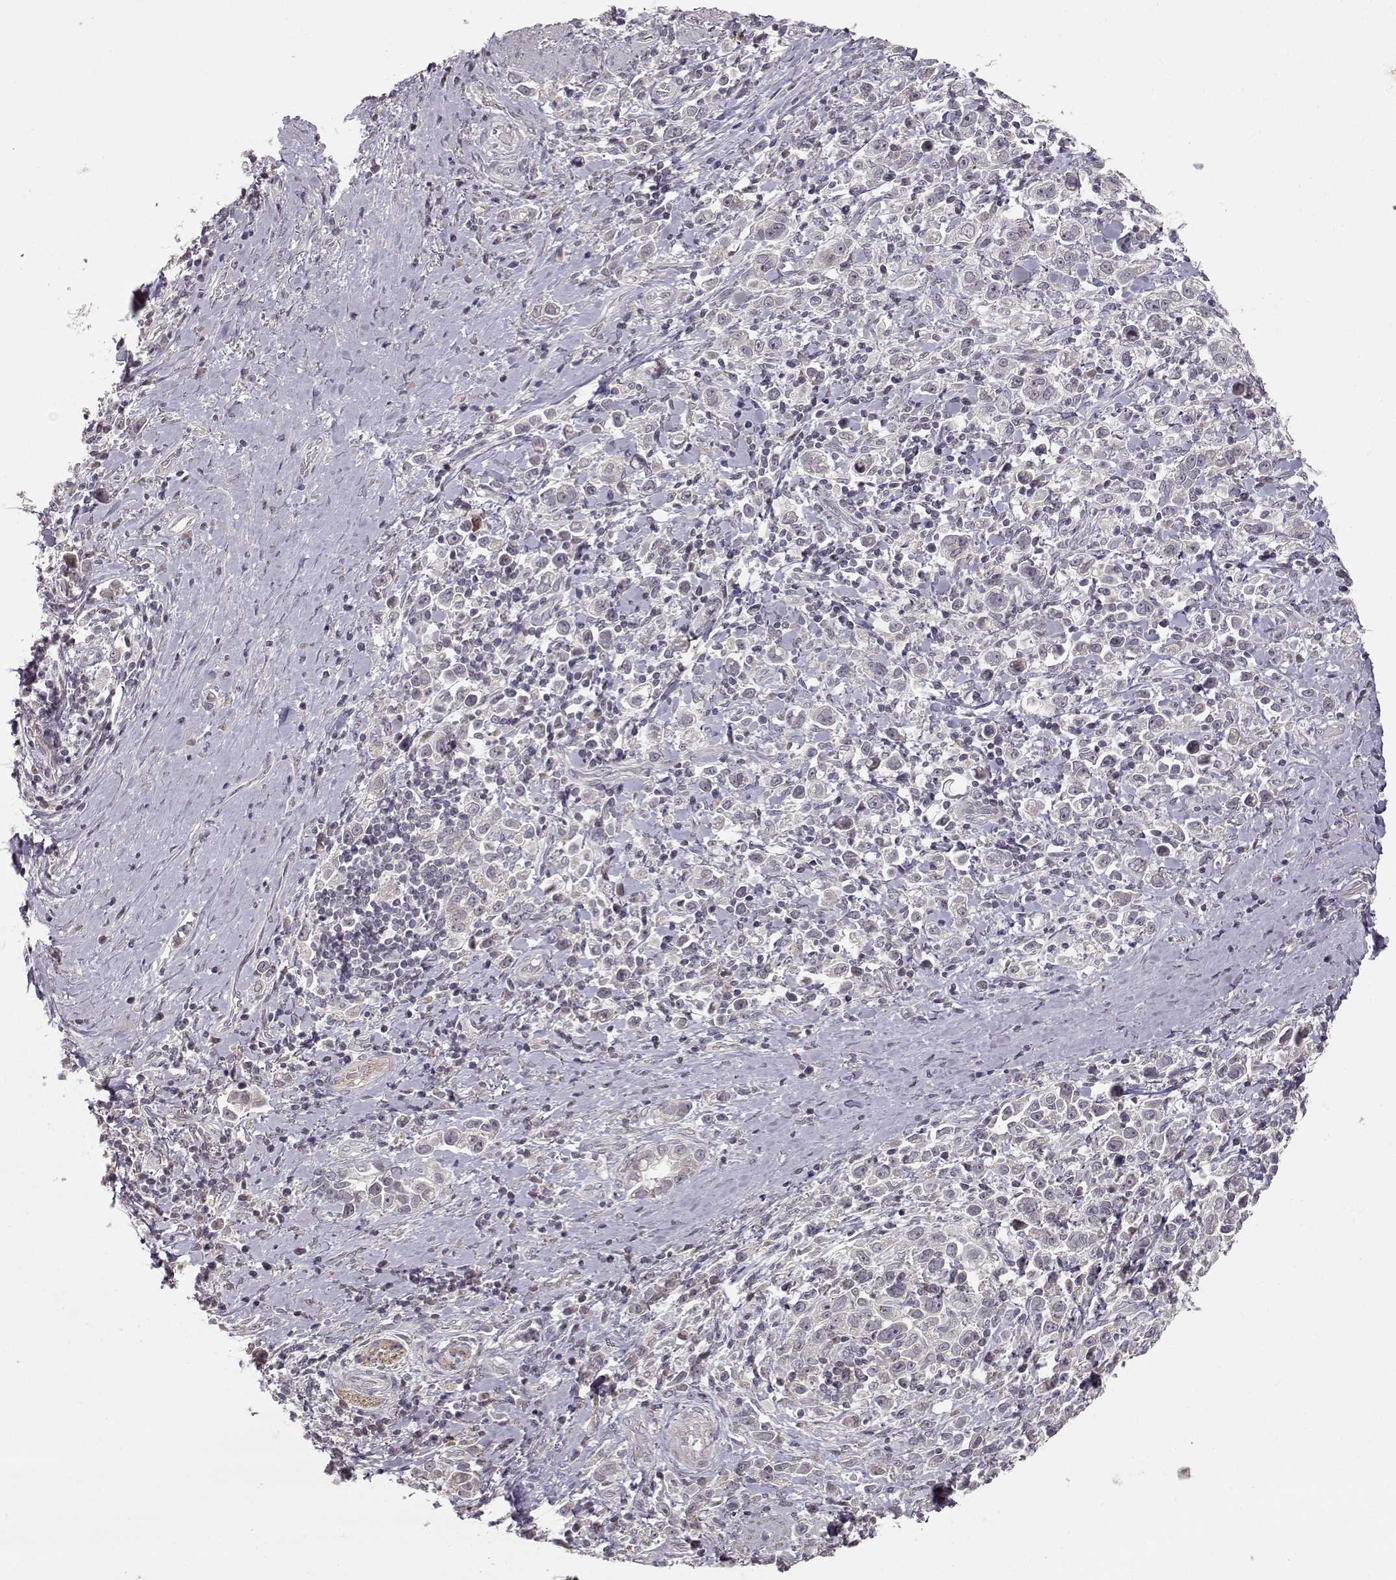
{"staining": {"intensity": "negative", "quantity": "none", "location": "none"}, "tissue": "stomach cancer", "cell_type": "Tumor cells", "image_type": "cancer", "snomed": [{"axis": "morphology", "description": "Adenocarcinoma, NOS"}, {"axis": "topography", "description": "Stomach"}], "caption": "The immunohistochemistry photomicrograph has no significant positivity in tumor cells of stomach cancer (adenocarcinoma) tissue.", "gene": "PNMT", "patient": {"sex": "male", "age": 93}}